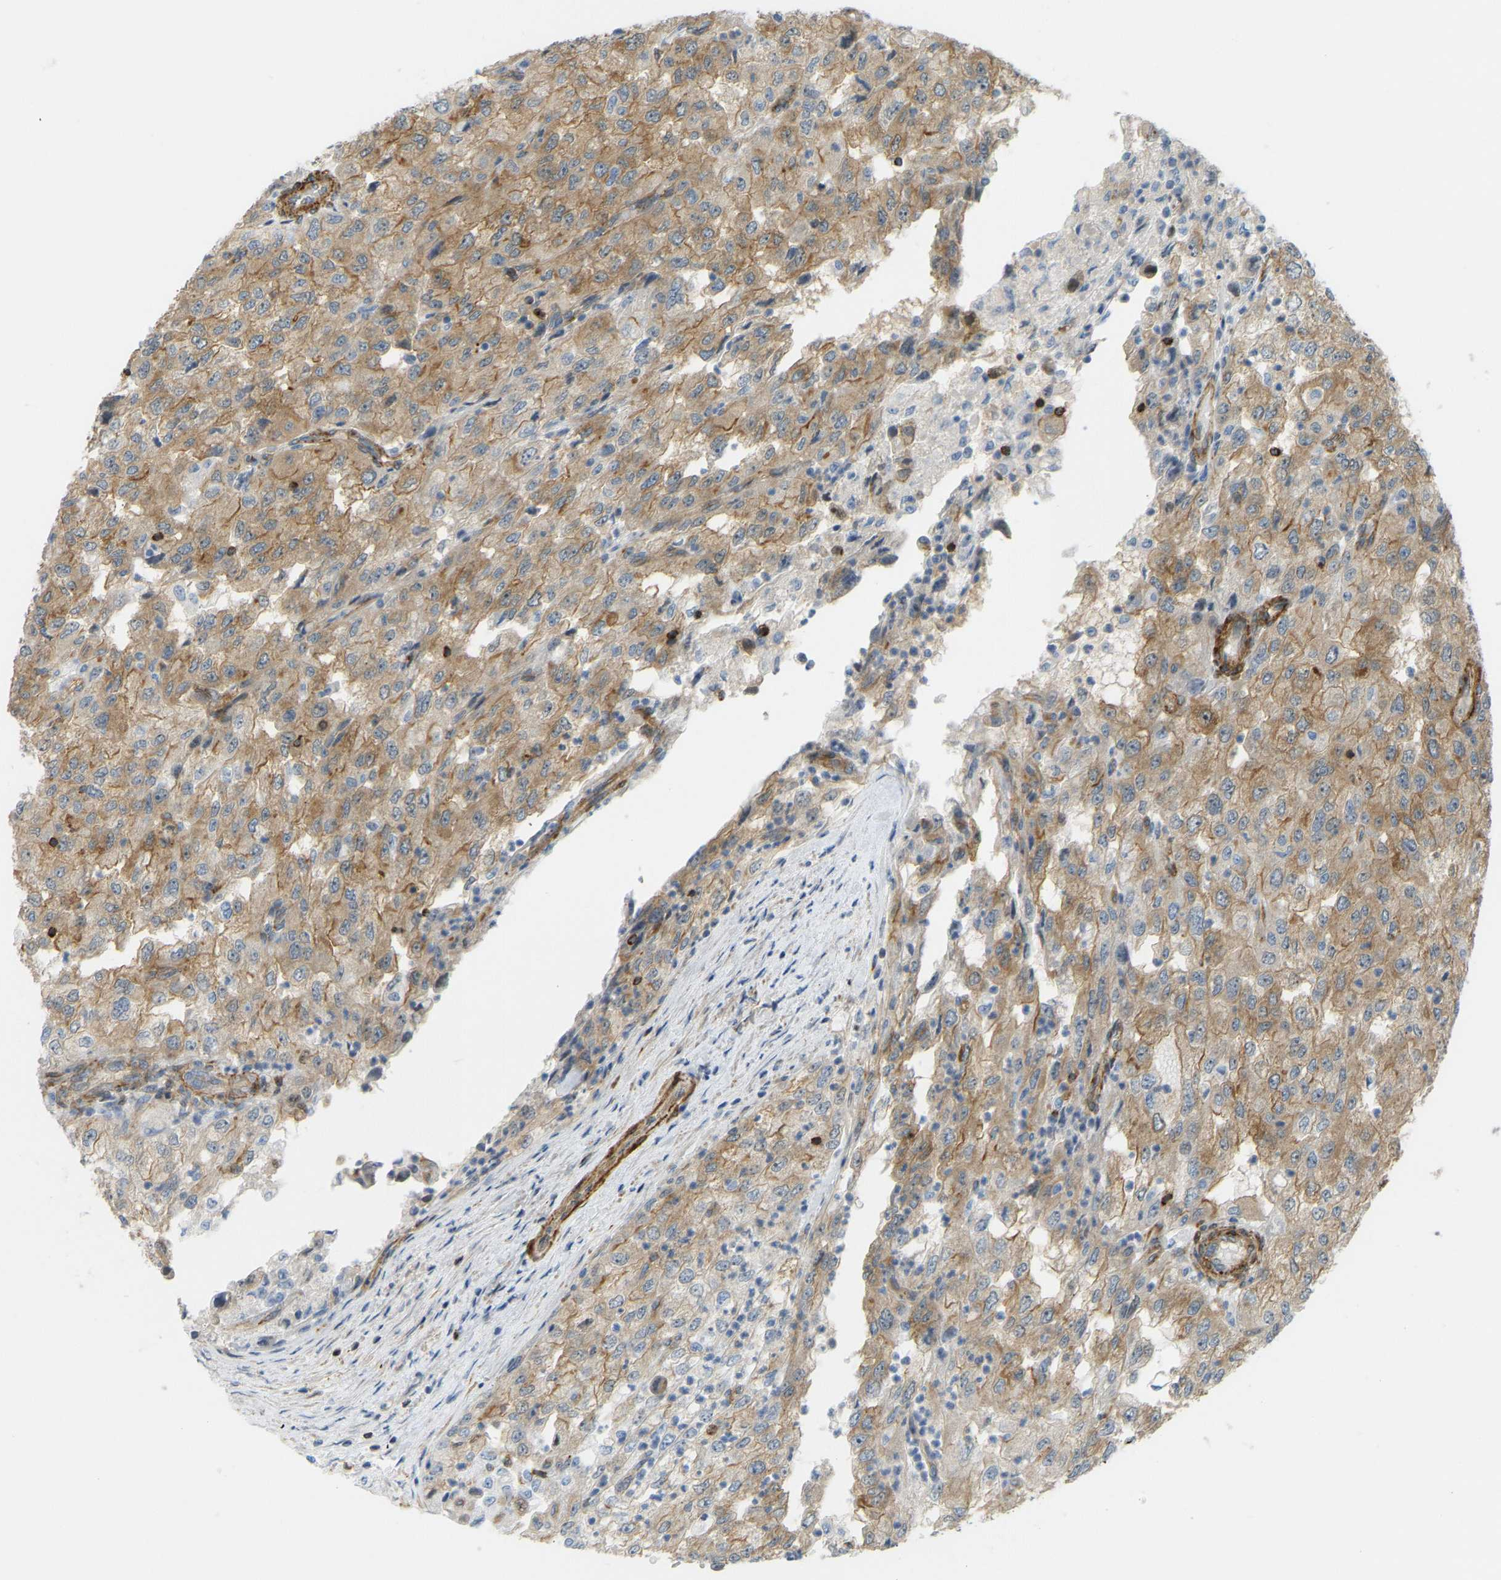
{"staining": {"intensity": "moderate", "quantity": ">75%", "location": "cytoplasmic/membranous"}, "tissue": "renal cancer", "cell_type": "Tumor cells", "image_type": "cancer", "snomed": [{"axis": "morphology", "description": "Adenocarcinoma, NOS"}, {"axis": "topography", "description": "Kidney"}], "caption": "IHC of human renal adenocarcinoma exhibits medium levels of moderate cytoplasmic/membranous staining in approximately >75% of tumor cells.", "gene": "KIAA1671", "patient": {"sex": "female", "age": 54}}